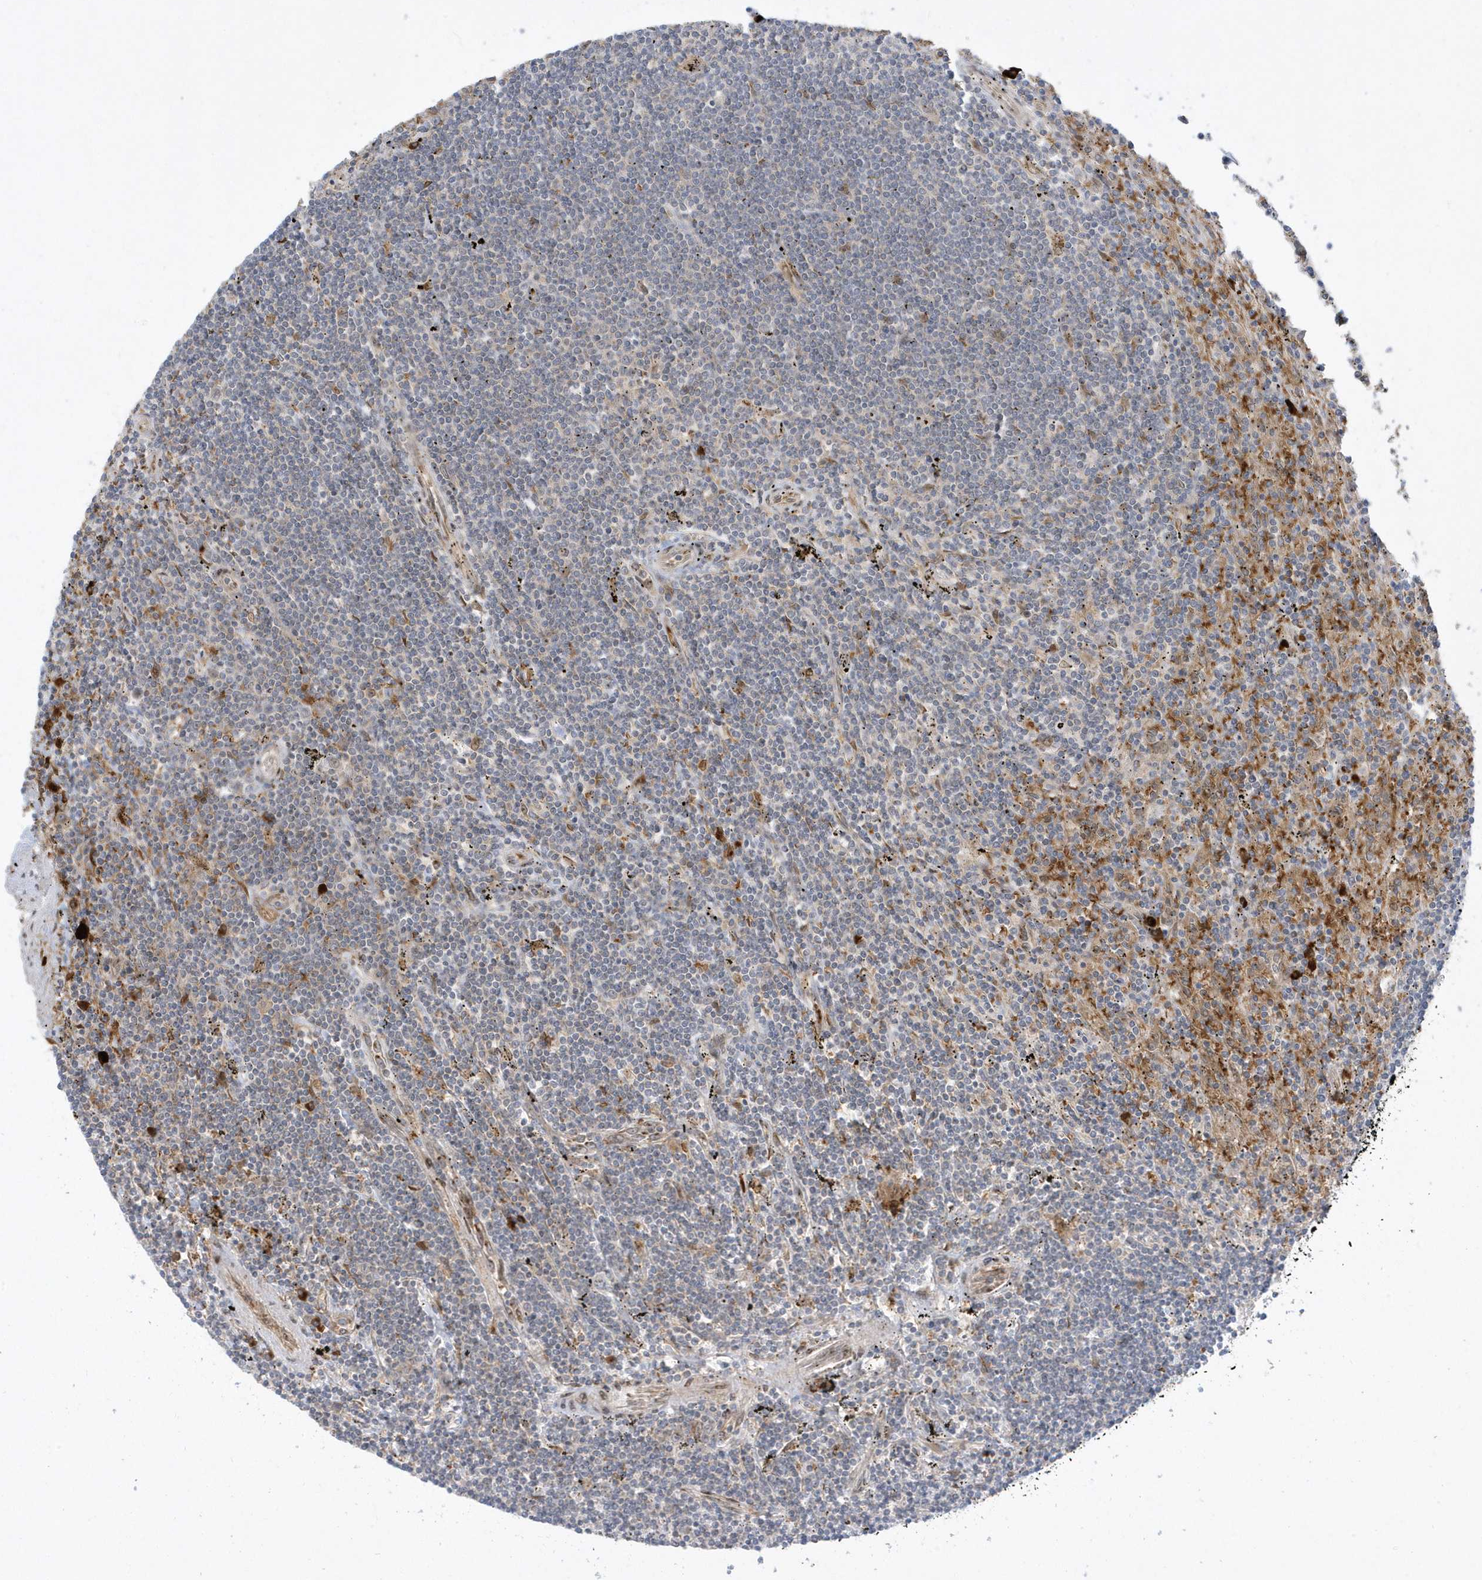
{"staining": {"intensity": "negative", "quantity": "none", "location": "none"}, "tissue": "lymphoma", "cell_type": "Tumor cells", "image_type": "cancer", "snomed": [{"axis": "morphology", "description": "Malignant lymphoma, non-Hodgkin's type, Low grade"}, {"axis": "topography", "description": "Spleen"}], "caption": "This is a image of immunohistochemistry (IHC) staining of low-grade malignant lymphoma, non-Hodgkin's type, which shows no staining in tumor cells.", "gene": "RPP40", "patient": {"sex": "male", "age": 76}}